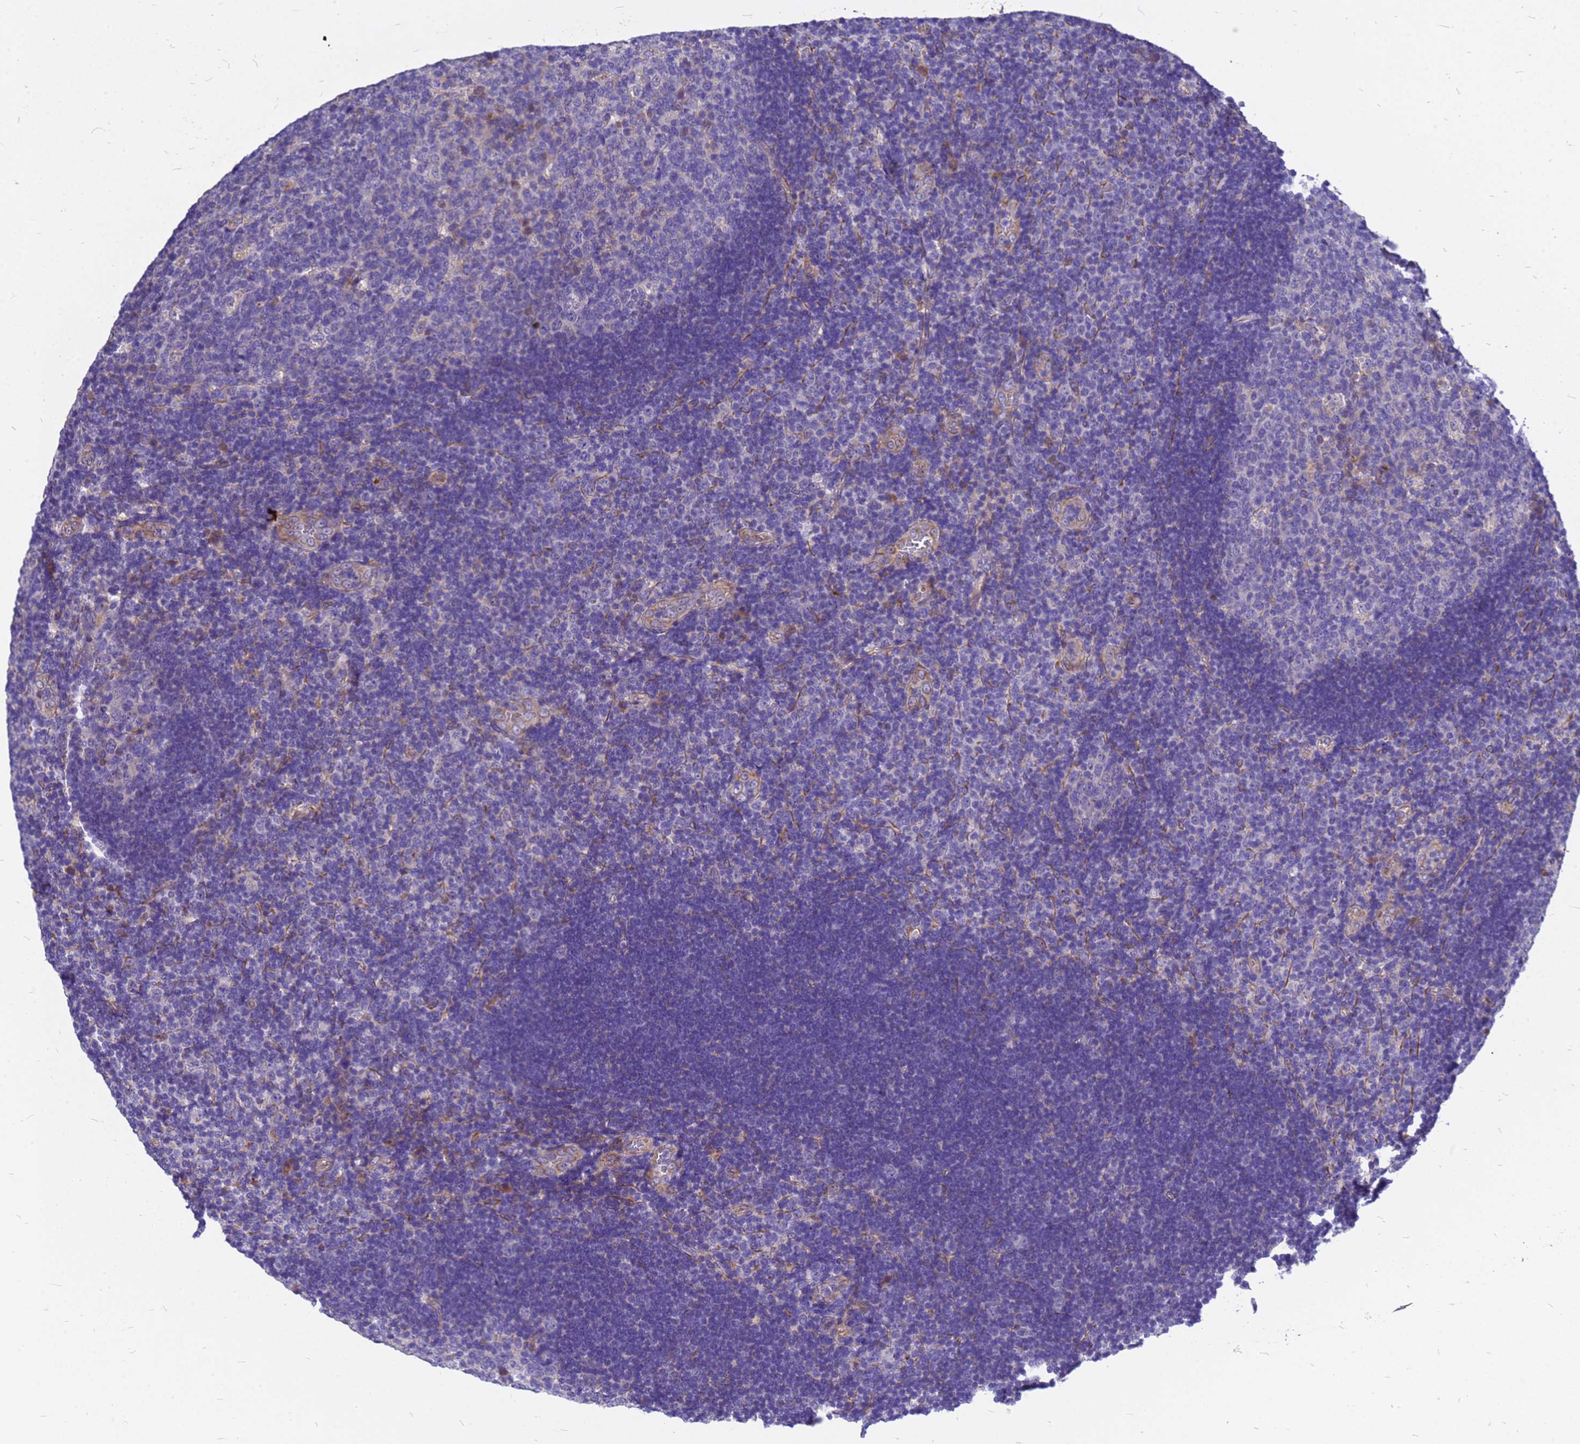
{"staining": {"intensity": "negative", "quantity": "none", "location": "none"}, "tissue": "tonsil", "cell_type": "Germinal center cells", "image_type": "normal", "snomed": [{"axis": "morphology", "description": "Normal tissue, NOS"}, {"axis": "topography", "description": "Tonsil"}], "caption": "Immunohistochemistry micrograph of unremarkable tonsil: tonsil stained with DAB shows no significant protein positivity in germinal center cells. The staining was performed using DAB to visualize the protein expression in brown, while the nuclei were stained in blue with hematoxylin (Magnification: 20x).", "gene": "FBXW5", "patient": {"sex": "male", "age": 17}}